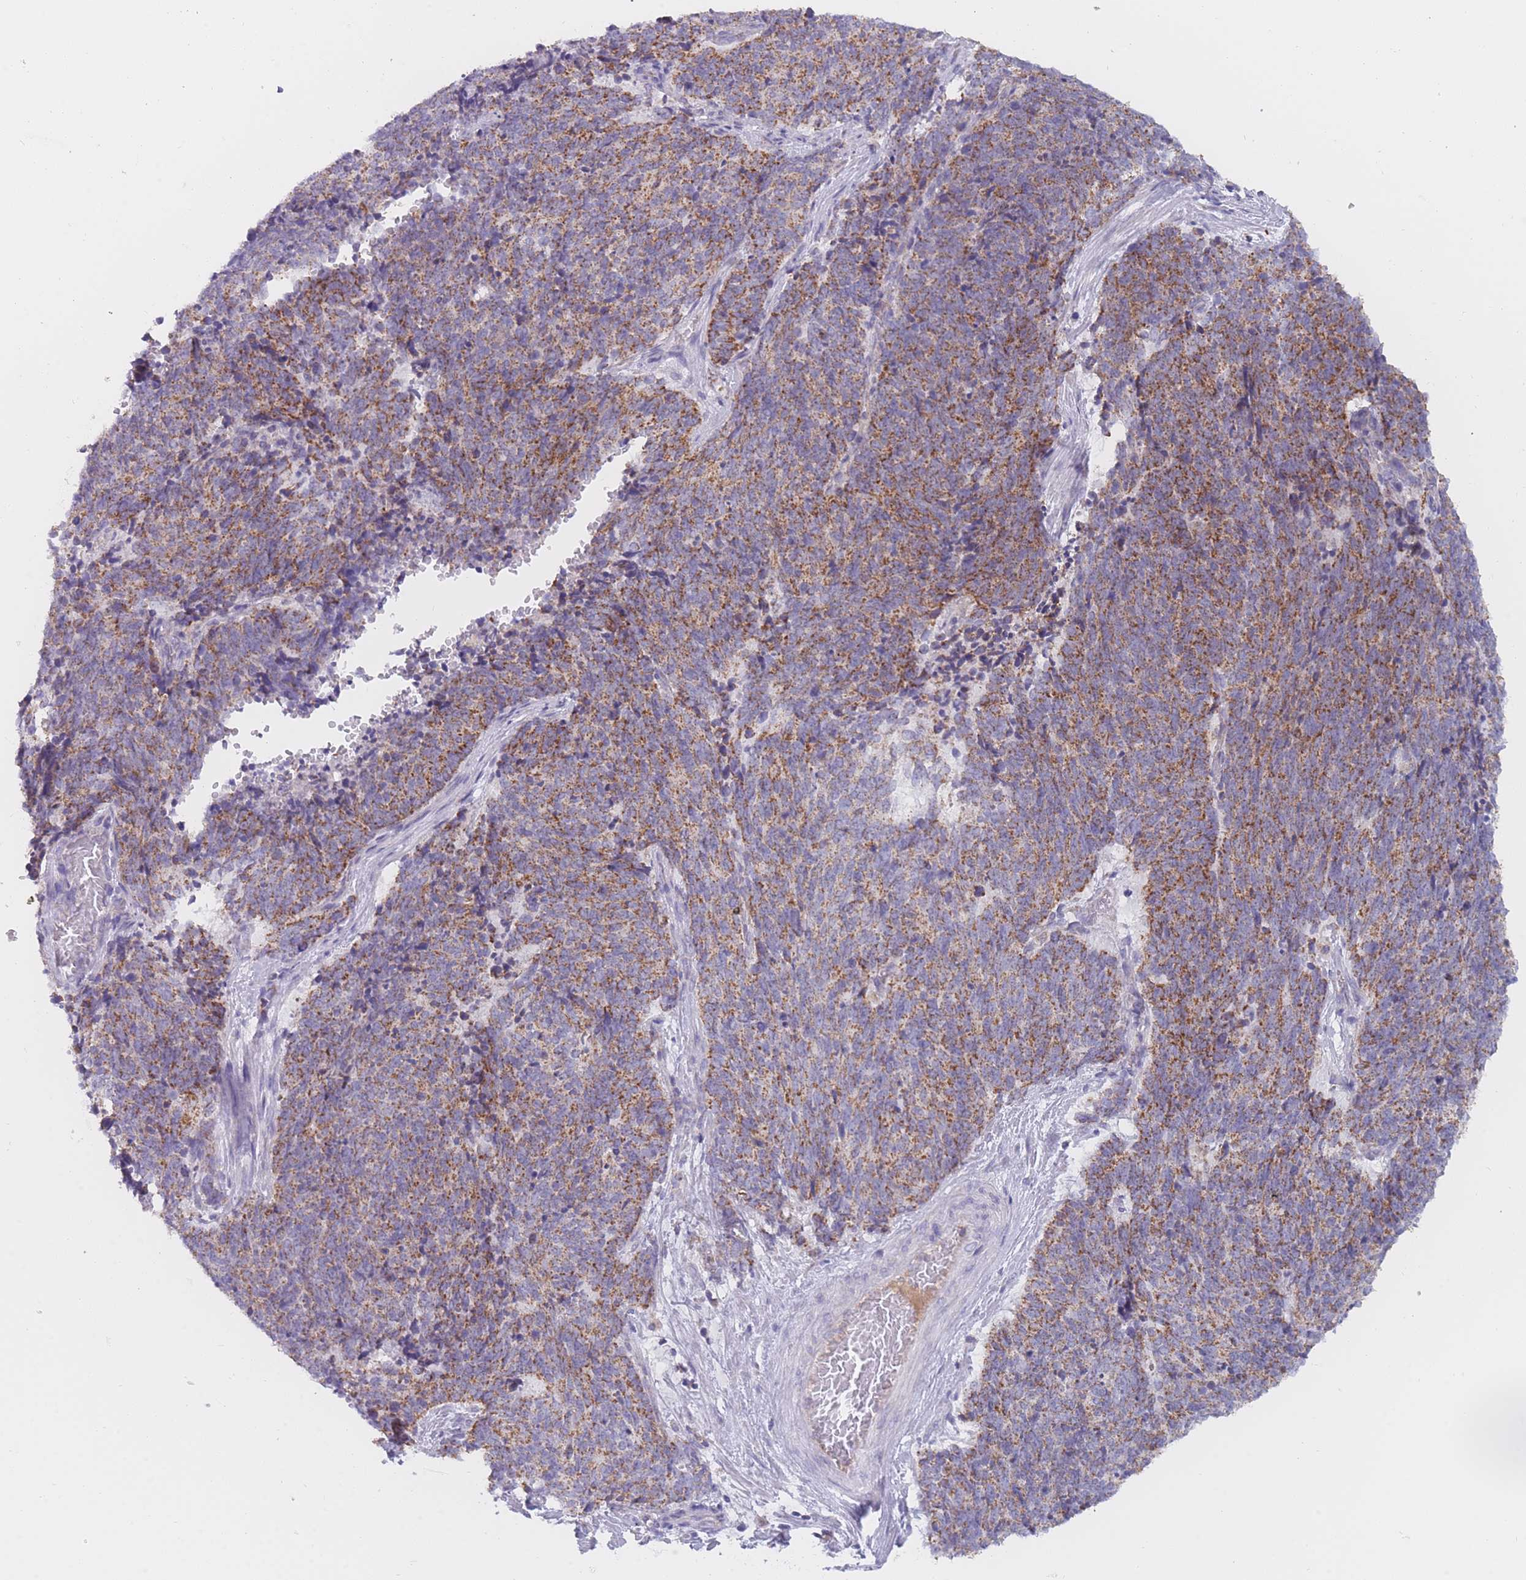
{"staining": {"intensity": "moderate", "quantity": ">75%", "location": "cytoplasmic/membranous"}, "tissue": "cervical cancer", "cell_type": "Tumor cells", "image_type": "cancer", "snomed": [{"axis": "morphology", "description": "Squamous cell carcinoma, NOS"}, {"axis": "topography", "description": "Cervix"}], "caption": "Immunohistochemistry histopathology image of neoplastic tissue: cervical squamous cell carcinoma stained using IHC reveals medium levels of moderate protein expression localized specifically in the cytoplasmic/membranous of tumor cells, appearing as a cytoplasmic/membranous brown color.", "gene": "MRPS14", "patient": {"sex": "female", "age": 29}}